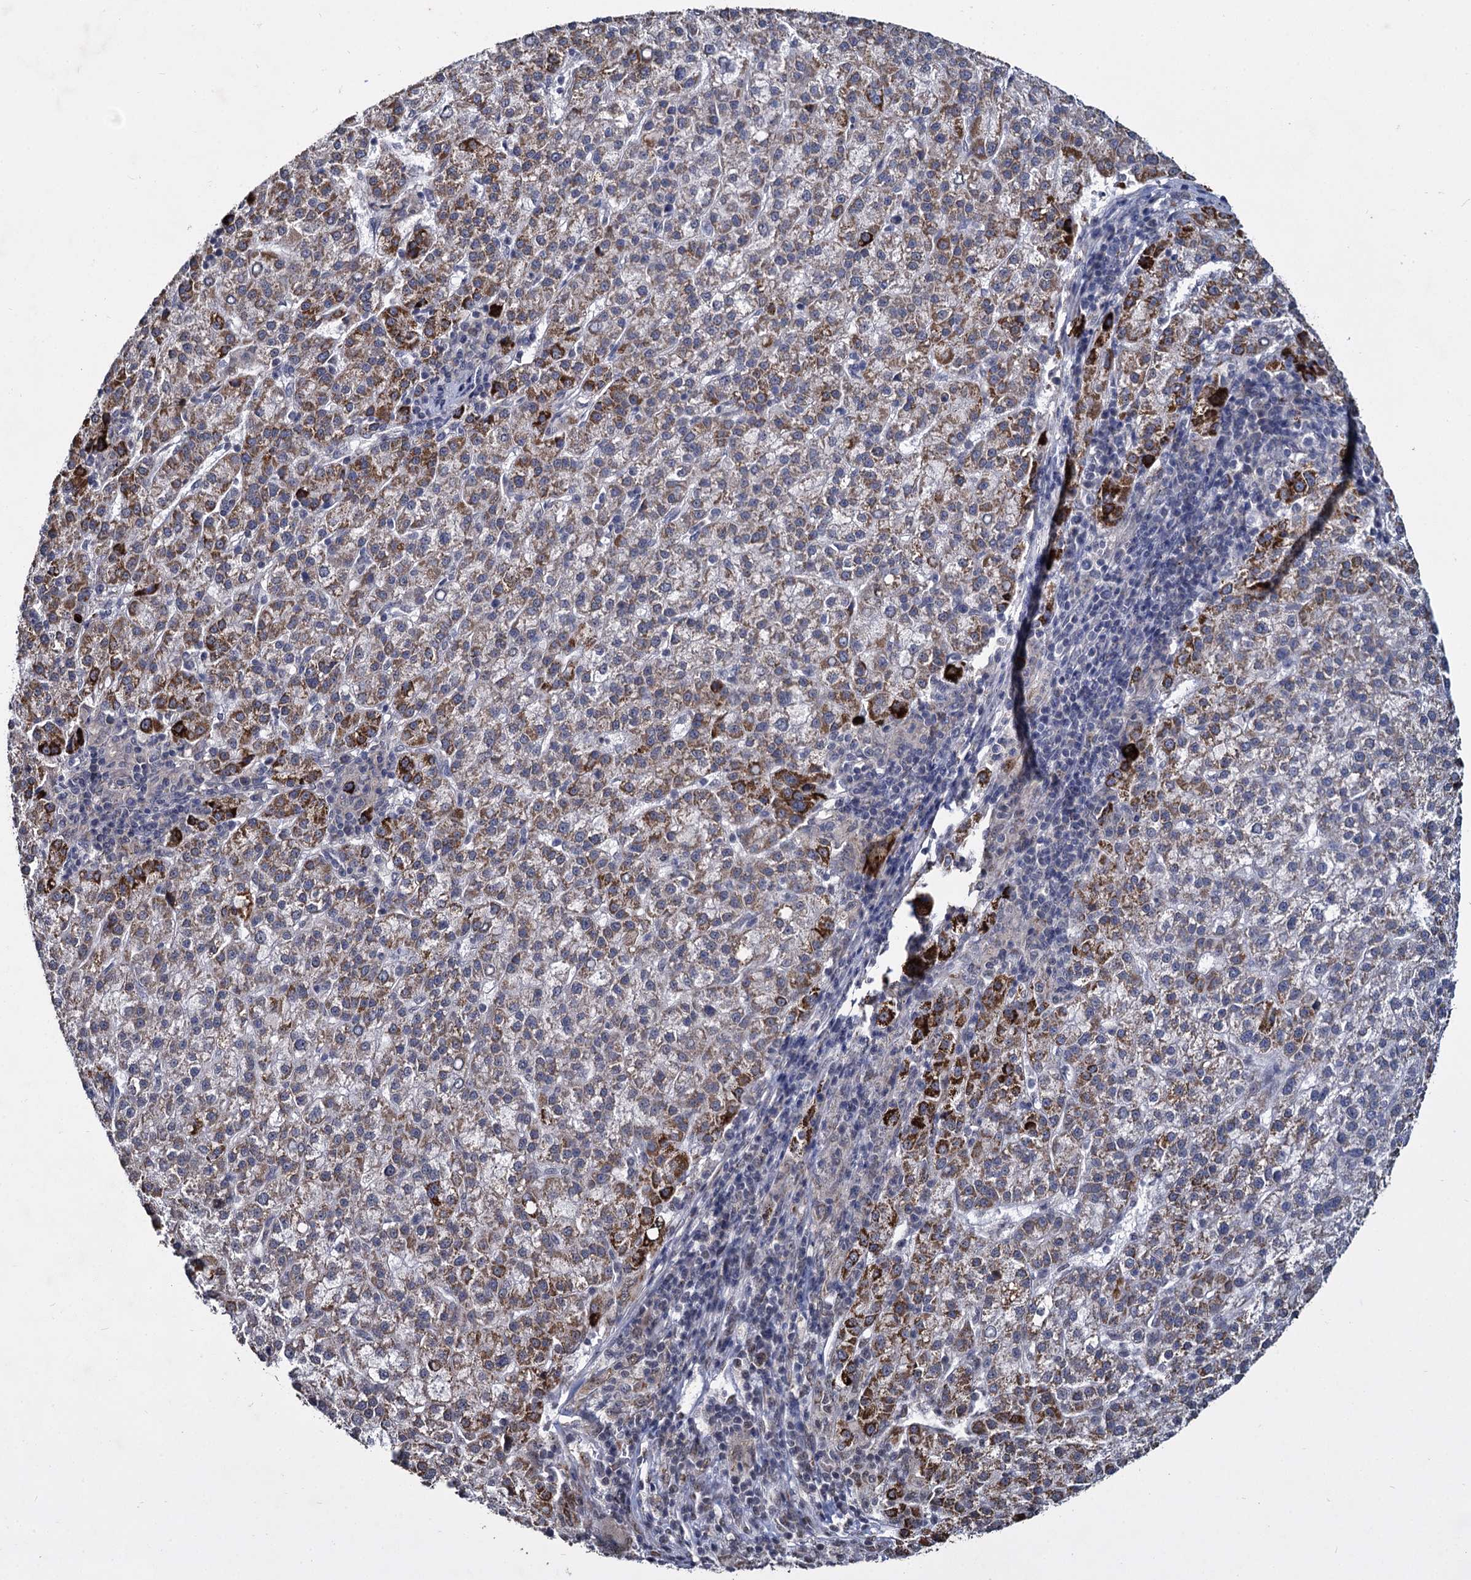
{"staining": {"intensity": "strong", "quantity": "<25%", "location": "cytoplasmic/membranous"}, "tissue": "liver cancer", "cell_type": "Tumor cells", "image_type": "cancer", "snomed": [{"axis": "morphology", "description": "Carcinoma, Hepatocellular, NOS"}, {"axis": "topography", "description": "Liver"}], "caption": "Tumor cells show medium levels of strong cytoplasmic/membranous expression in approximately <25% of cells in human liver hepatocellular carcinoma.", "gene": "RPUSD4", "patient": {"sex": "female", "age": 58}}